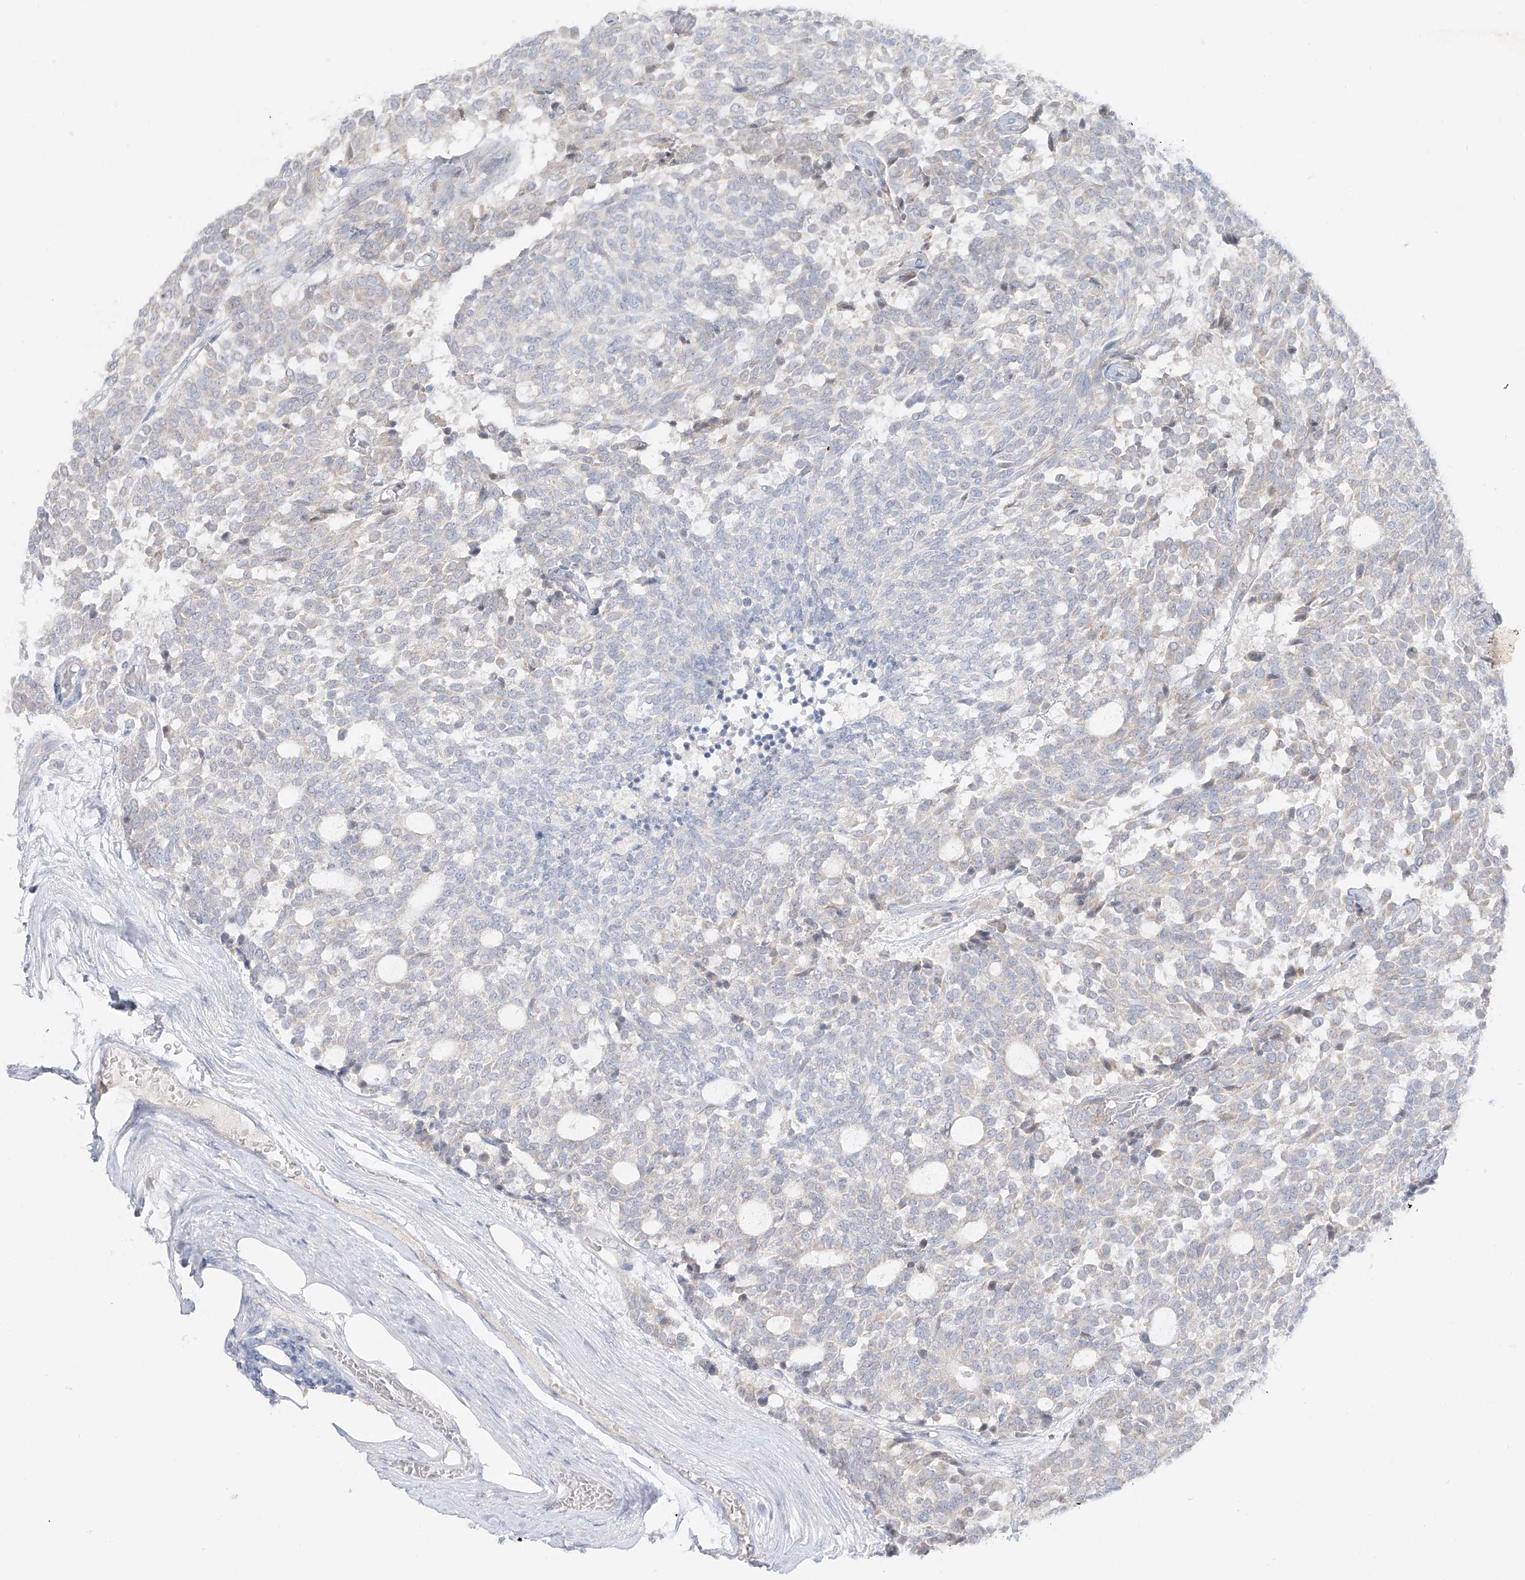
{"staining": {"intensity": "negative", "quantity": "none", "location": "none"}, "tissue": "carcinoid", "cell_type": "Tumor cells", "image_type": "cancer", "snomed": [{"axis": "morphology", "description": "Carcinoid, malignant, NOS"}, {"axis": "topography", "description": "Pancreas"}], "caption": "An immunohistochemistry image of malignant carcinoid is shown. There is no staining in tumor cells of malignant carcinoid.", "gene": "RBFOX3", "patient": {"sex": "female", "age": 54}}